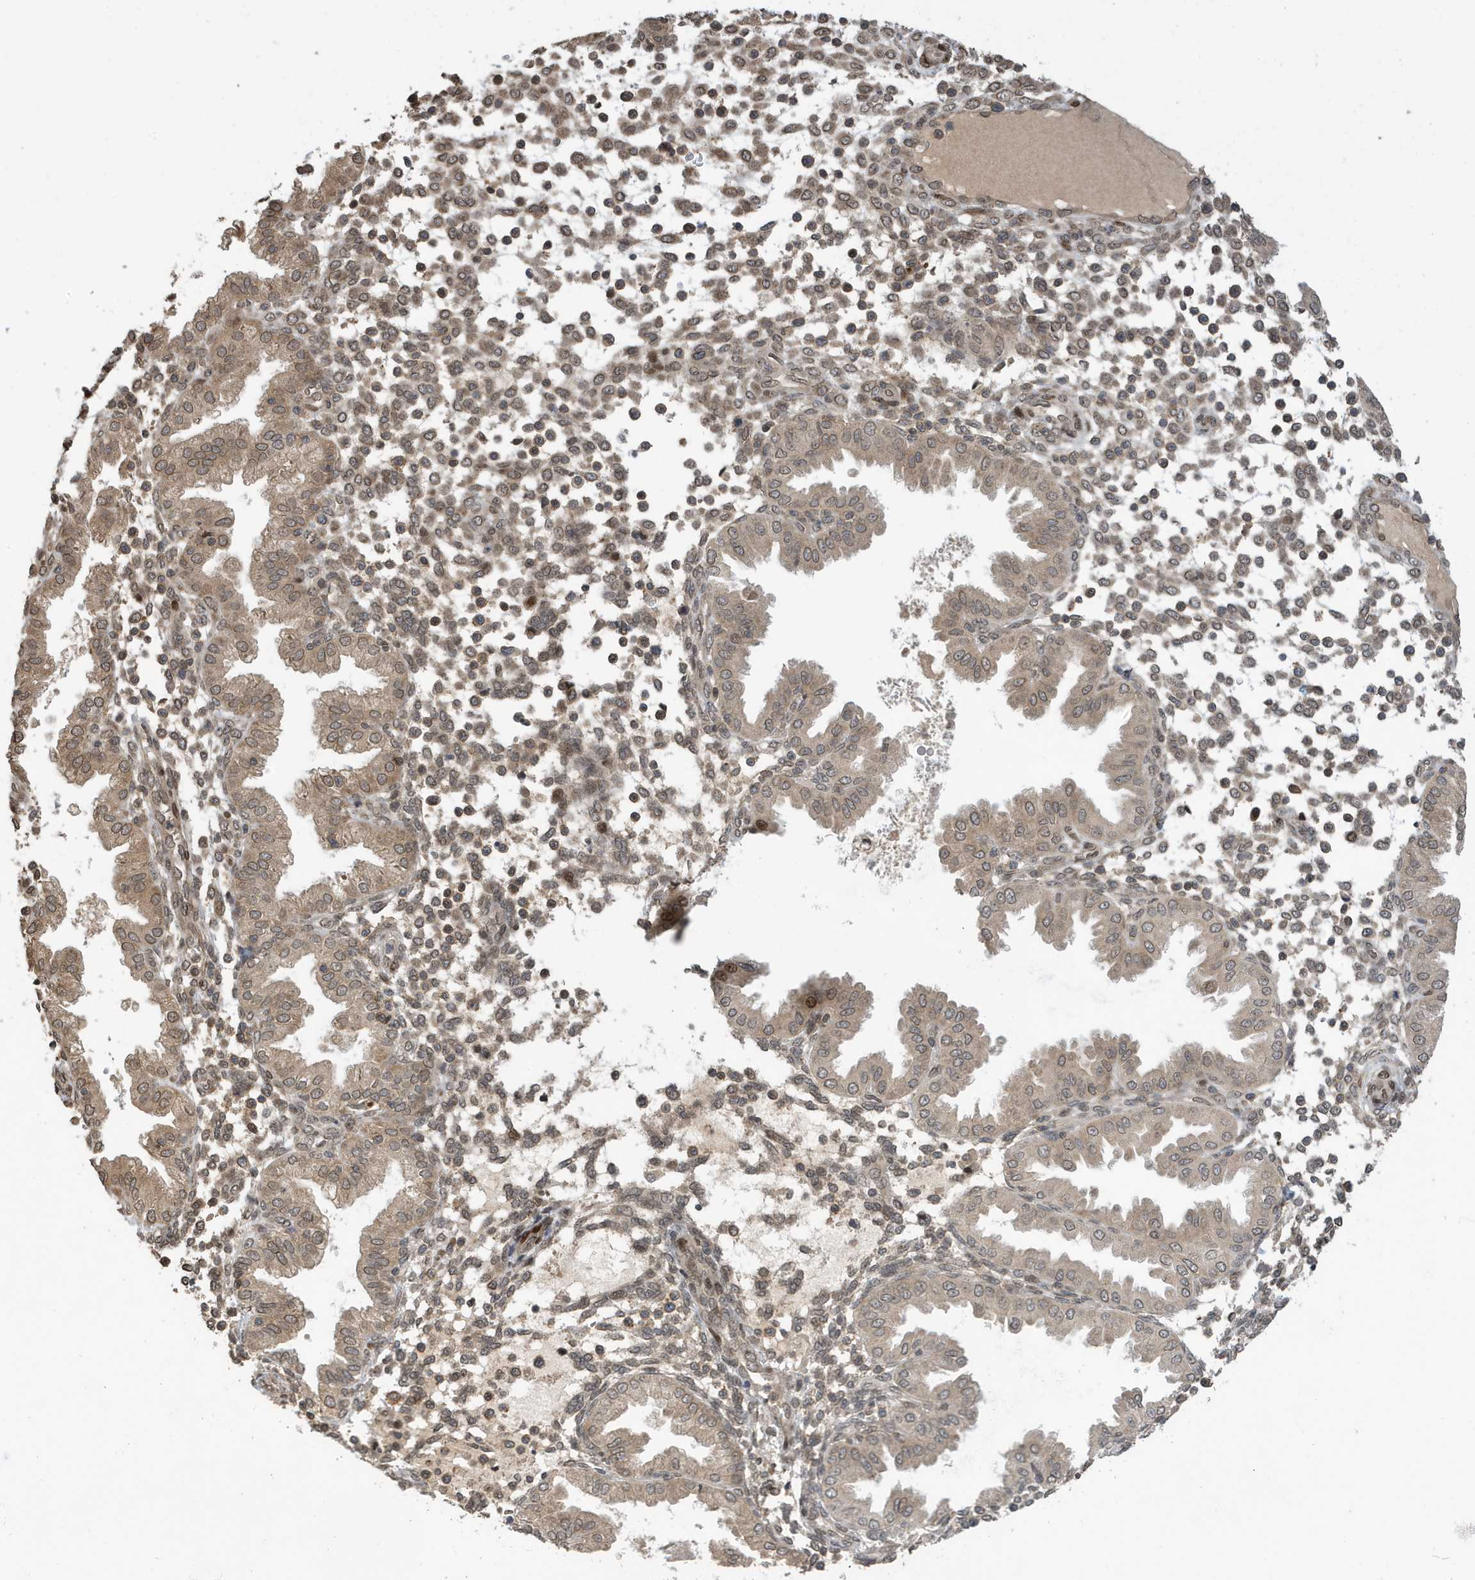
{"staining": {"intensity": "weak", "quantity": ">75%", "location": "cytoplasmic/membranous,nuclear"}, "tissue": "endometrium", "cell_type": "Cells in endometrial stroma", "image_type": "normal", "snomed": [{"axis": "morphology", "description": "Normal tissue, NOS"}, {"axis": "topography", "description": "Endometrium"}], "caption": "Human endometrium stained with a brown dye reveals weak cytoplasmic/membranous,nuclear positive positivity in about >75% of cells in endometrial stroma.", "gene": "DUSP18", "patient": {"sex": "female", "age": 53}}